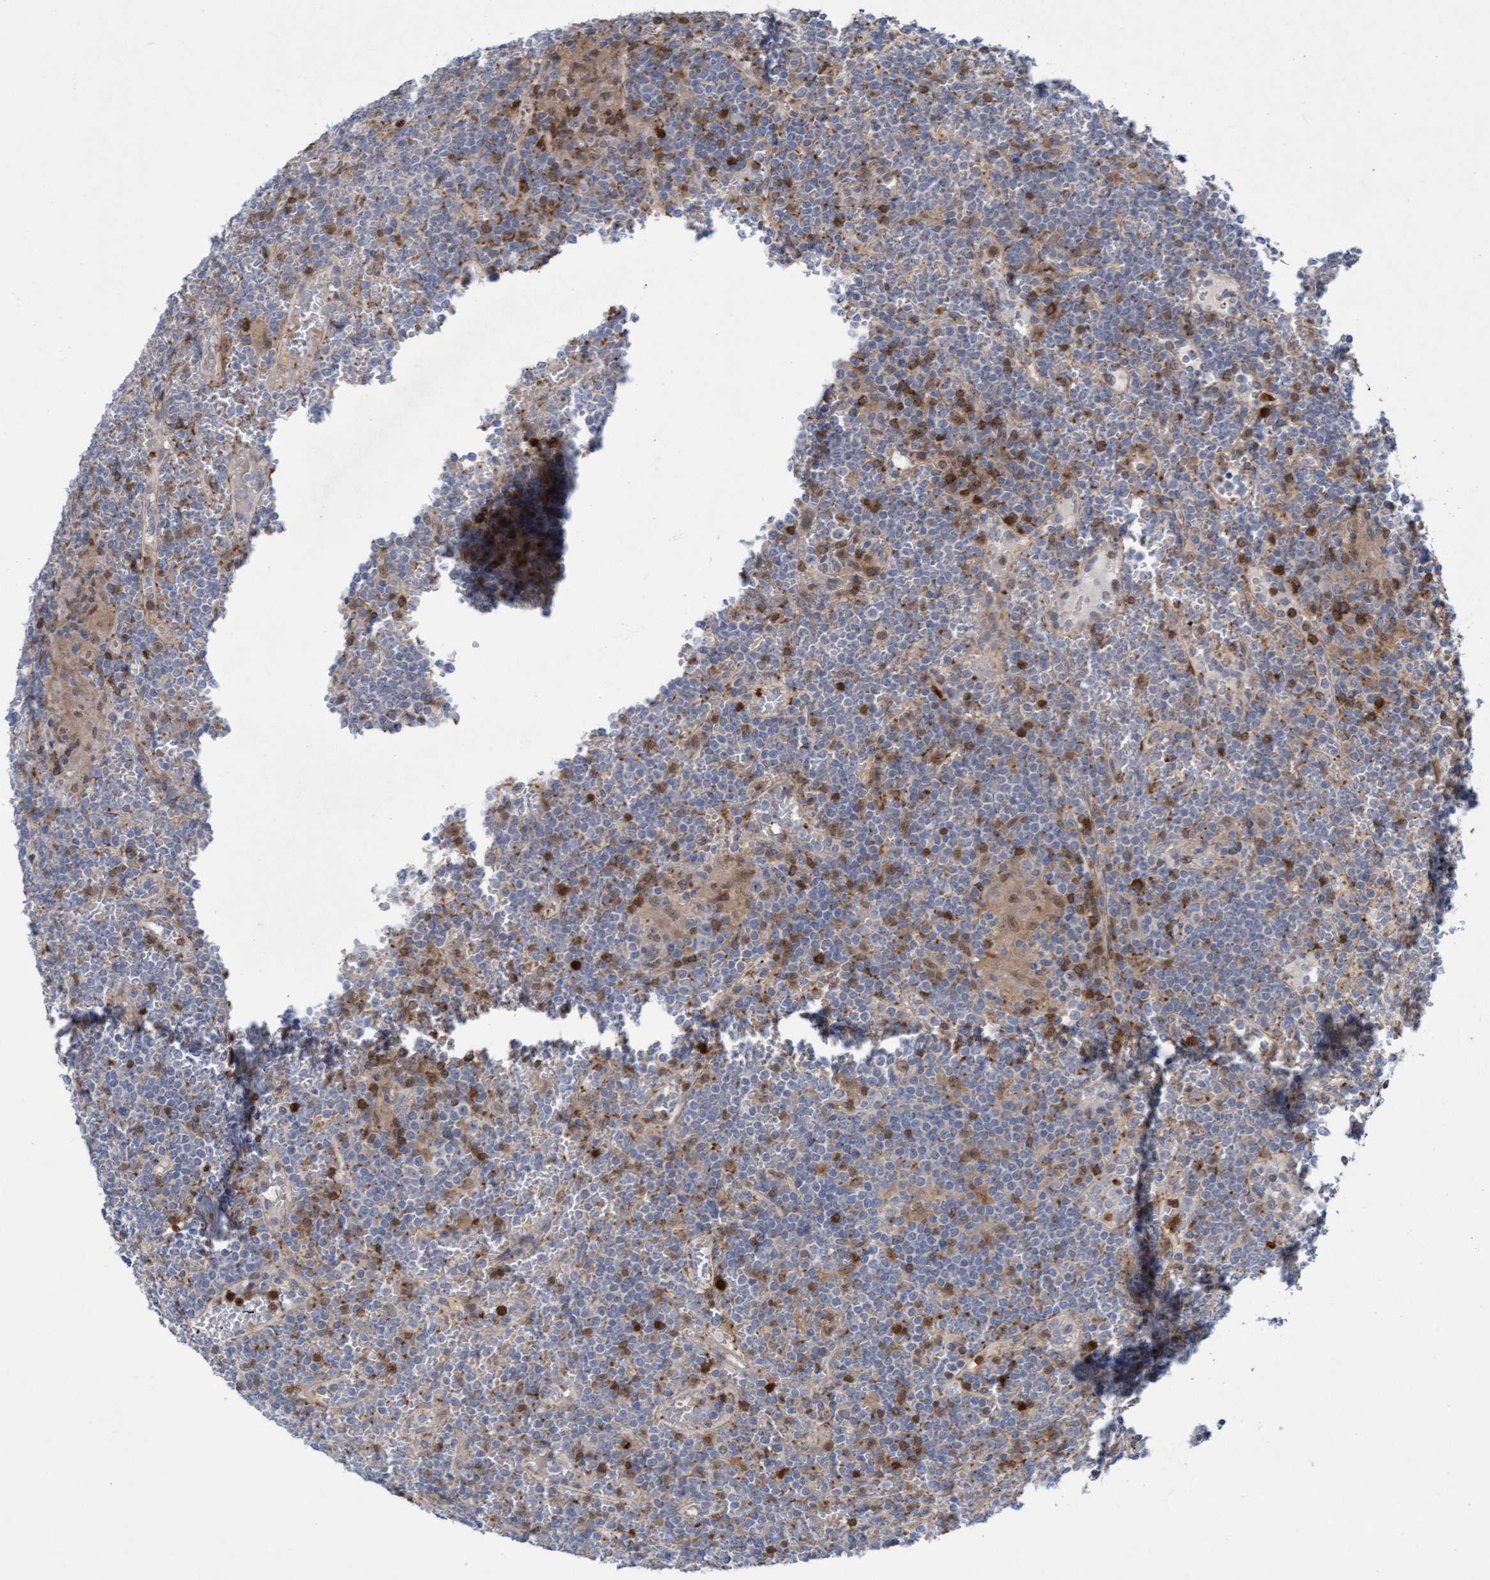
{"staining": {"intensity": "weak", "quantity": "<25%", "location": "cytoplasmic/membranous"}, "tissue": "lymphoma", "cell_type": "Tumor cells", "image_type": "cancer", "snomed": [{"axis": "morphology", "description": "Malignant lymphoma, non-Hodgkin's type, Low grade"}, {"axis": "topography", "description": "Spleen"}], "caption": "The IHC histopathology image has no significant staining in tumor cells of lymphoma tissue.", "gene": "RAP1GAP2", "patient": {"sex": "female", "age": 19}}